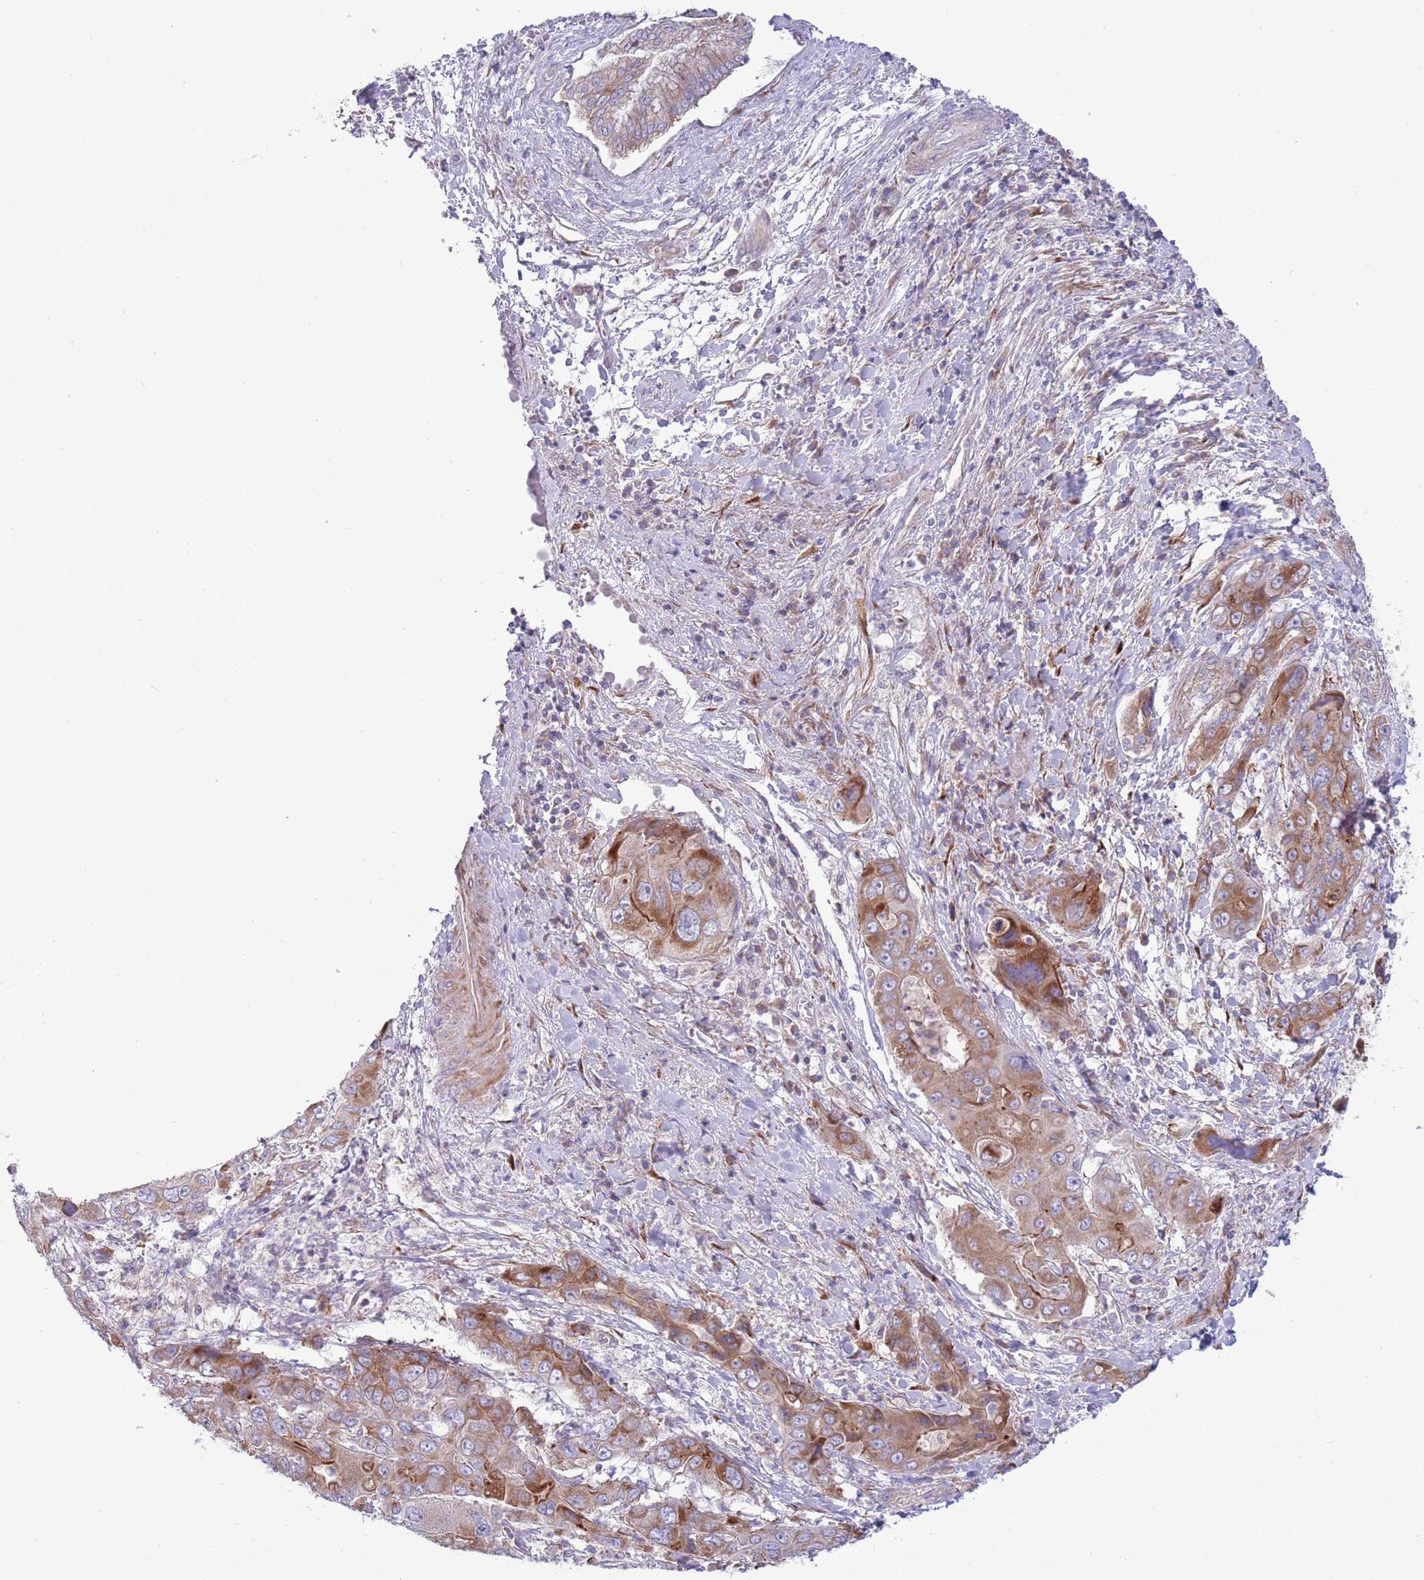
{"staining": {"intensity": "strong", "quantity": "25%-75%", "location": "cytoplasmic/membranous"}, "tissue": "liver cancer", "cell_type": "Tumor cells", "image_type": "cancer", "snomed": [{"axis": "morphology", "description": "Cholangiocarcinoma"}, {"axis": "topography", "description": "Liver"}], "caption": "This is a micrograph of IHC staining of cholangiocarcinoma (liver), which shows strong staining in the cytoplasmic/membranous of tumor cells.", "gene": "TOMM5", "patient": {"sex": "male", "age": 67}}